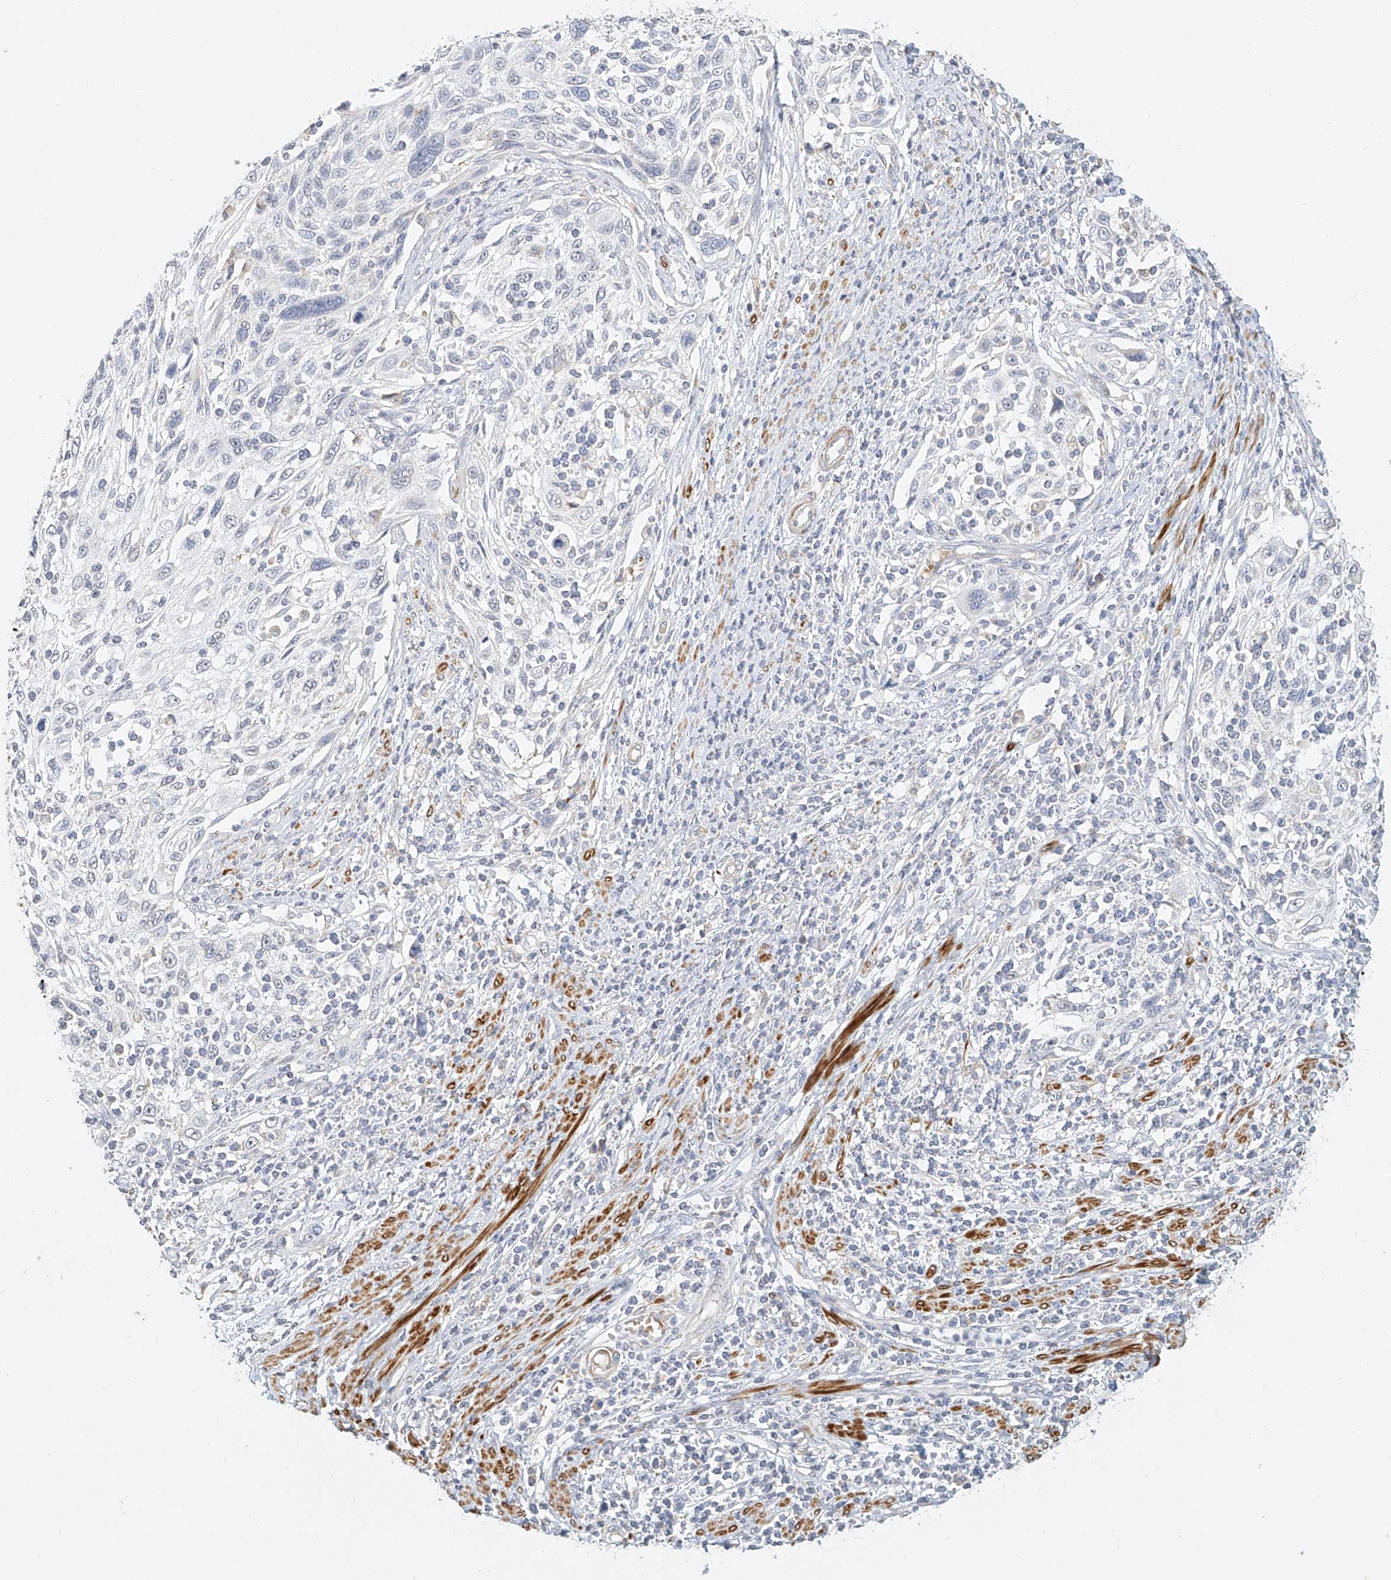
{"staining": {"intensity": "negative", "quantity": "none", "location": "none"}, "tissue": "cervical cancer", "cell_type": "Tumor cells", "image_type": "cancer", "snomed": [{"axis": "morphology", "description": "Squamous cell carcinoma, NOS"}, {"axis": "topography", "description": "Cervix"}], "caption": "The image demonstrates no significant expression in tumor cells of squamous cell carcinoma (cervical). The staining is performed using DAB (3,3'-diaminobenzidine) brown chromogen with nuclei counter-stained in using hematoxylin.", "gene": "CXorf58", "patient": {"sex": "female", "age": 70}}